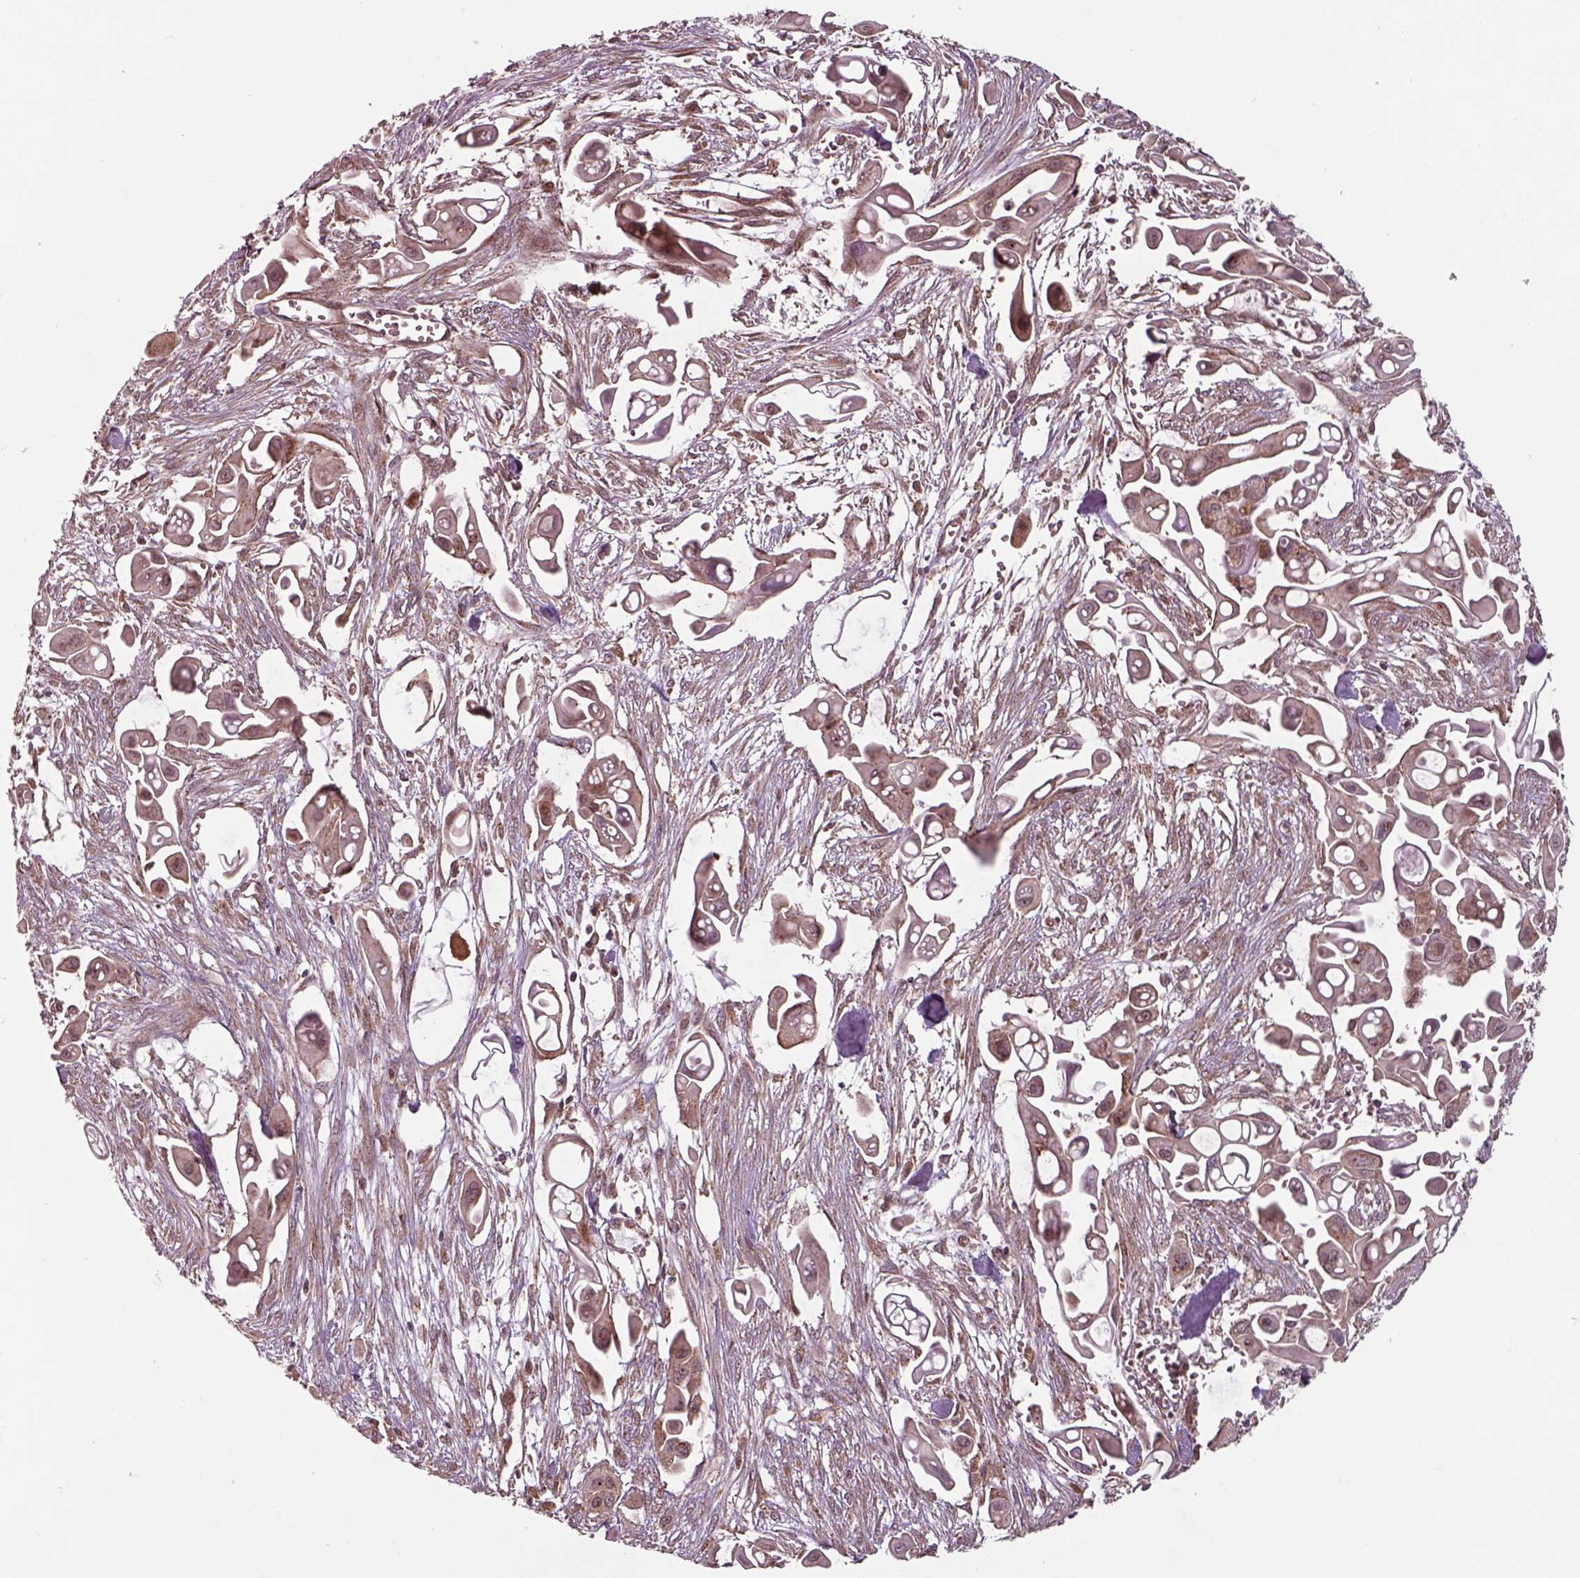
{"staining": {"intensity": "weak", "quantity": ">75%", "location": "cytoplasmic/membranous"}, "tissue": "pancreatic cancer", "cell_type": "Tumor cells", "image_type": "cancer", "snomed": [{"axis": "morphology", "description": "Adenocarcinoma, NOS"}, {"axis": "topography", "description": "Pancreas"}], "caption": "A brown stain highlights weak cytoplasmic/membranous staining of a protein in human pancreatic cancer tumor cells.", "gene": "CHMP3", "patient": {"sex": "male", "age": 50}}